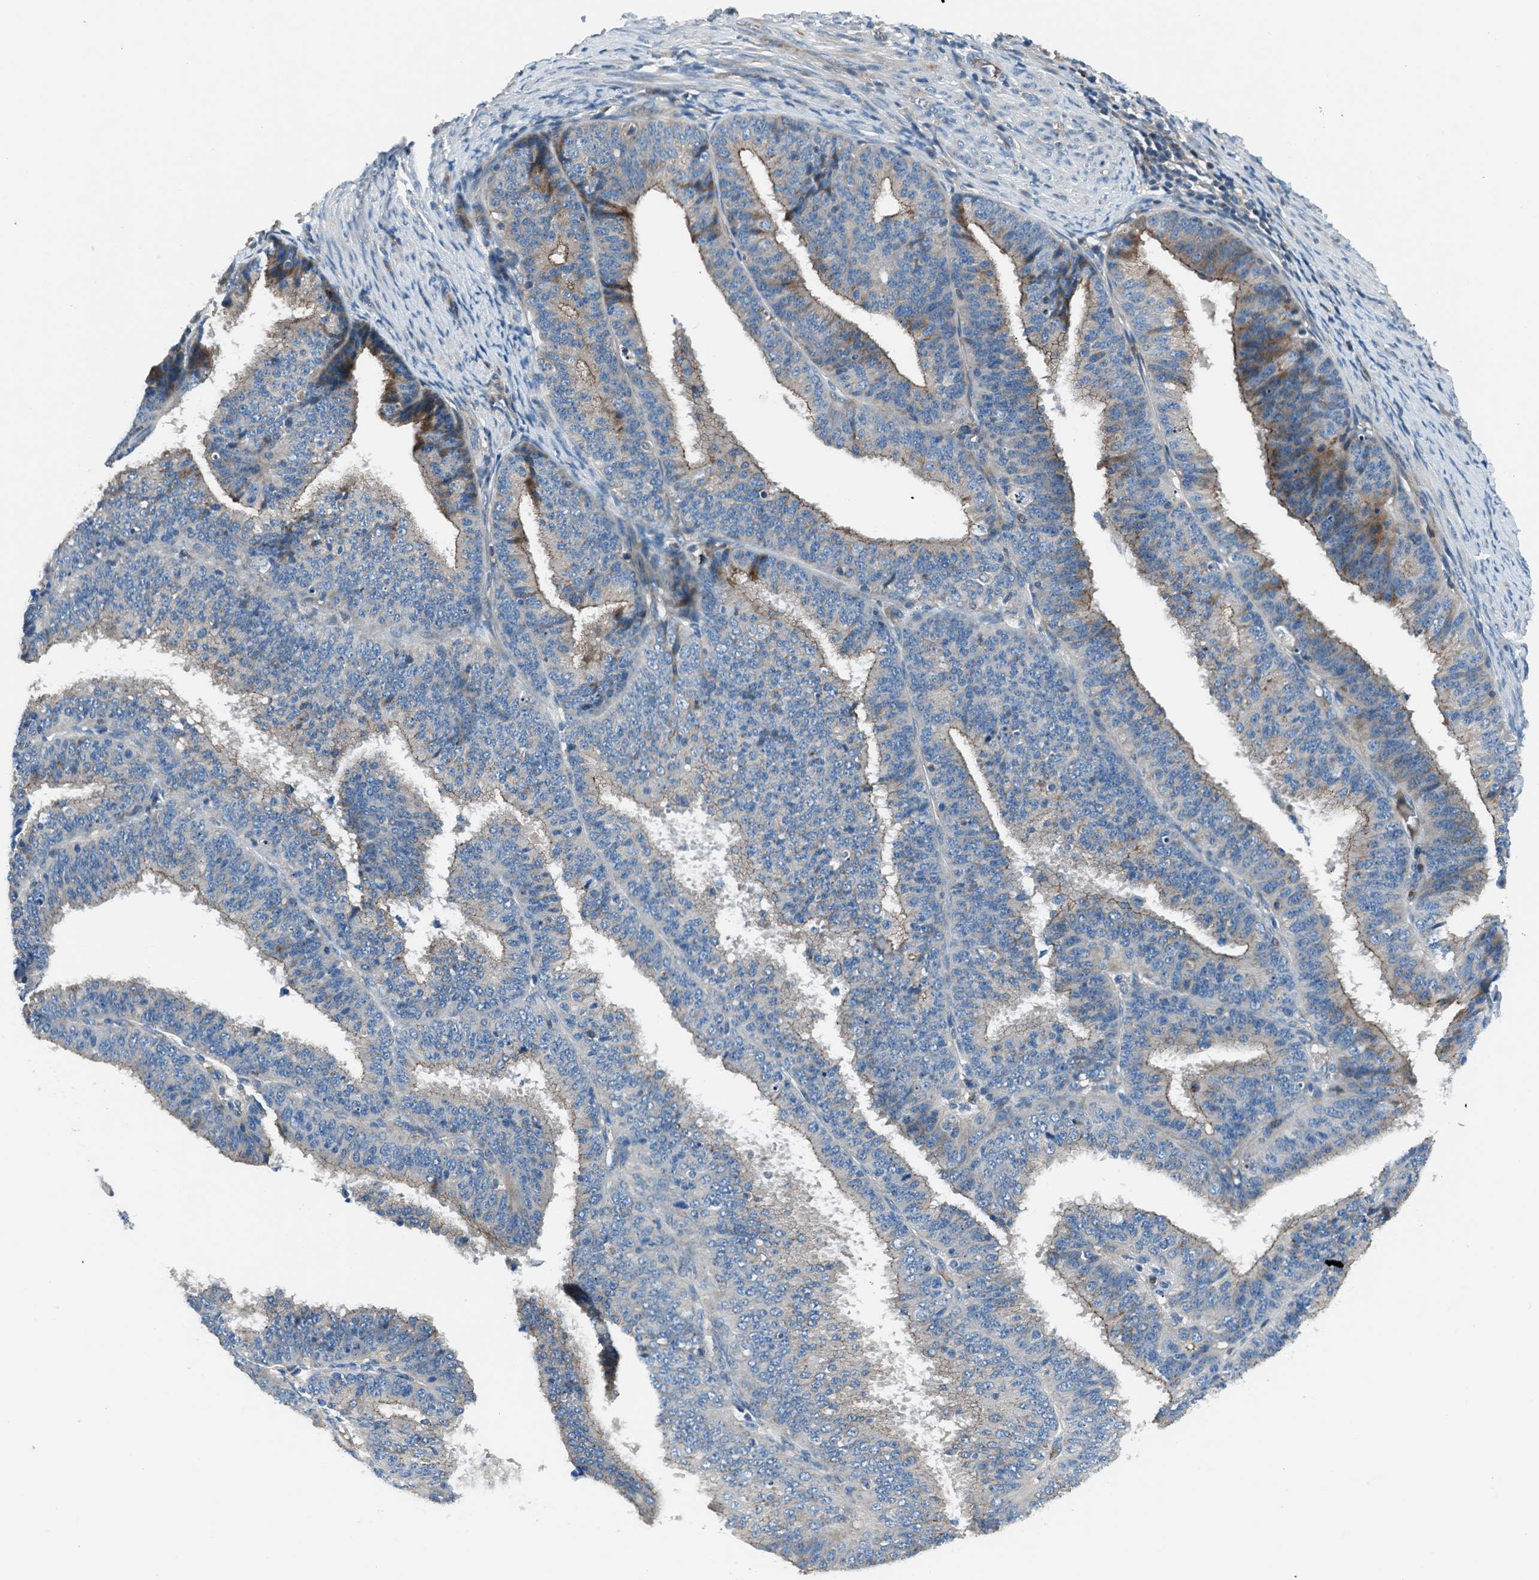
{"staining": {"intensity": "moderate", "quantity": ">75%", "location": "cytoplasmic/membranous"}, "tissue": "endometrial cancer", "cell_type": "Tumor cells", "image_type": "cancer", "snomed": [{"axis": "morphology", "description": "Adenocarcinoma, NOS"}, {"axis": "topography", "description": "Endometrium"}], "caption": "Human endometrial adenocarcinoma stained with a protein marker demonstrates moderate staining in tumor cells.", "gene": "SLC38A6", "patient": {"sex": "female", "age": 70}}